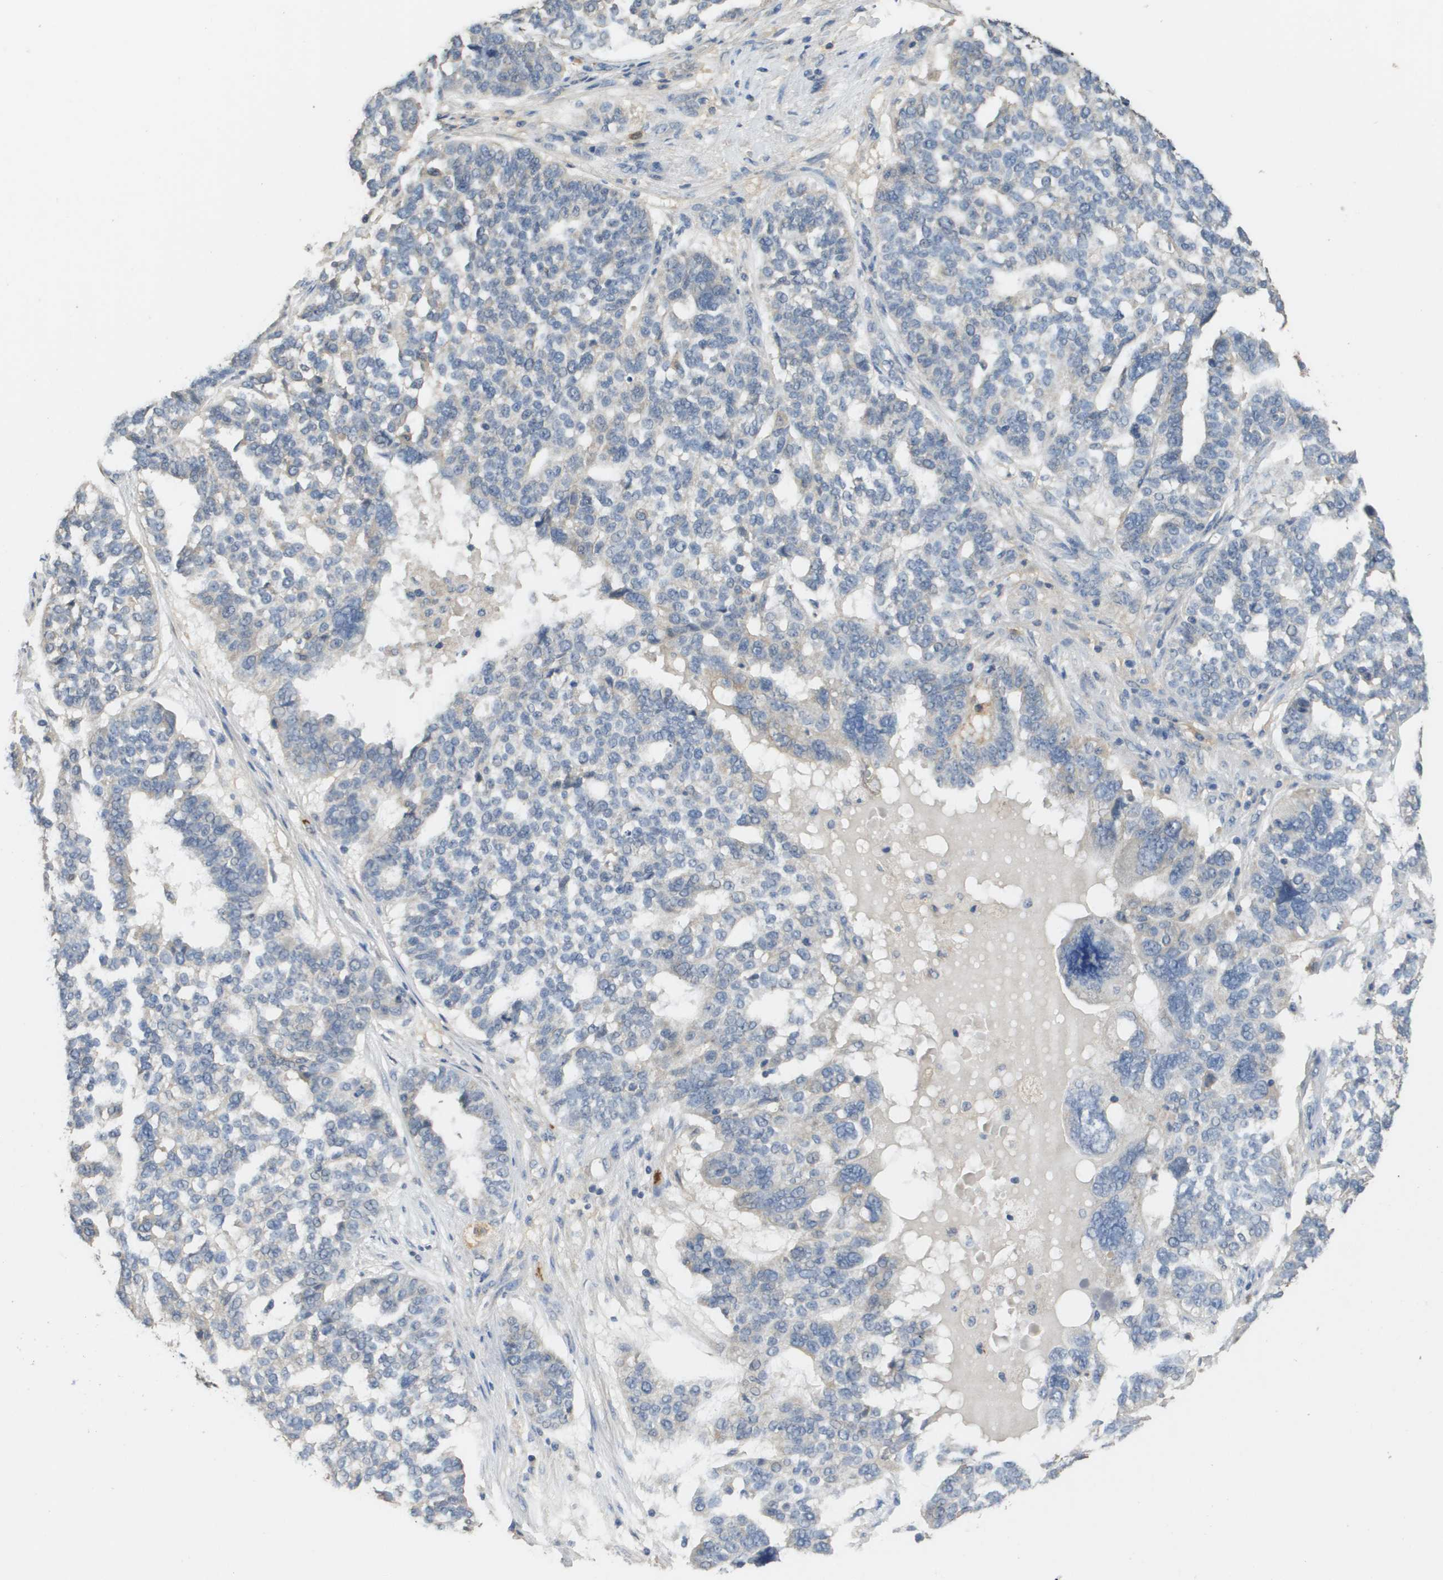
{"staining": {"intensity": "negative", "quantity": "none", "location": "none"}, "tissue": "ovarian cancer", "cell_type": "Tumor cells", "image_type": "cancer", "snomed": [{"axis": "morphology", "description": "Cystadenocarcinoma, serous, NOS"}, {"axis": "topography", "description": "Ovary"}], "caption": "Immunohistochemical staining of ovarian cancer exhibits no significant staining in tumor cells. (Brightfield microscopy of DAB (3,3'-diaminobenzidine) IHC at high magnification).", "gene": "RAB27B", "patient": {"sex": "female", "age": 59}}